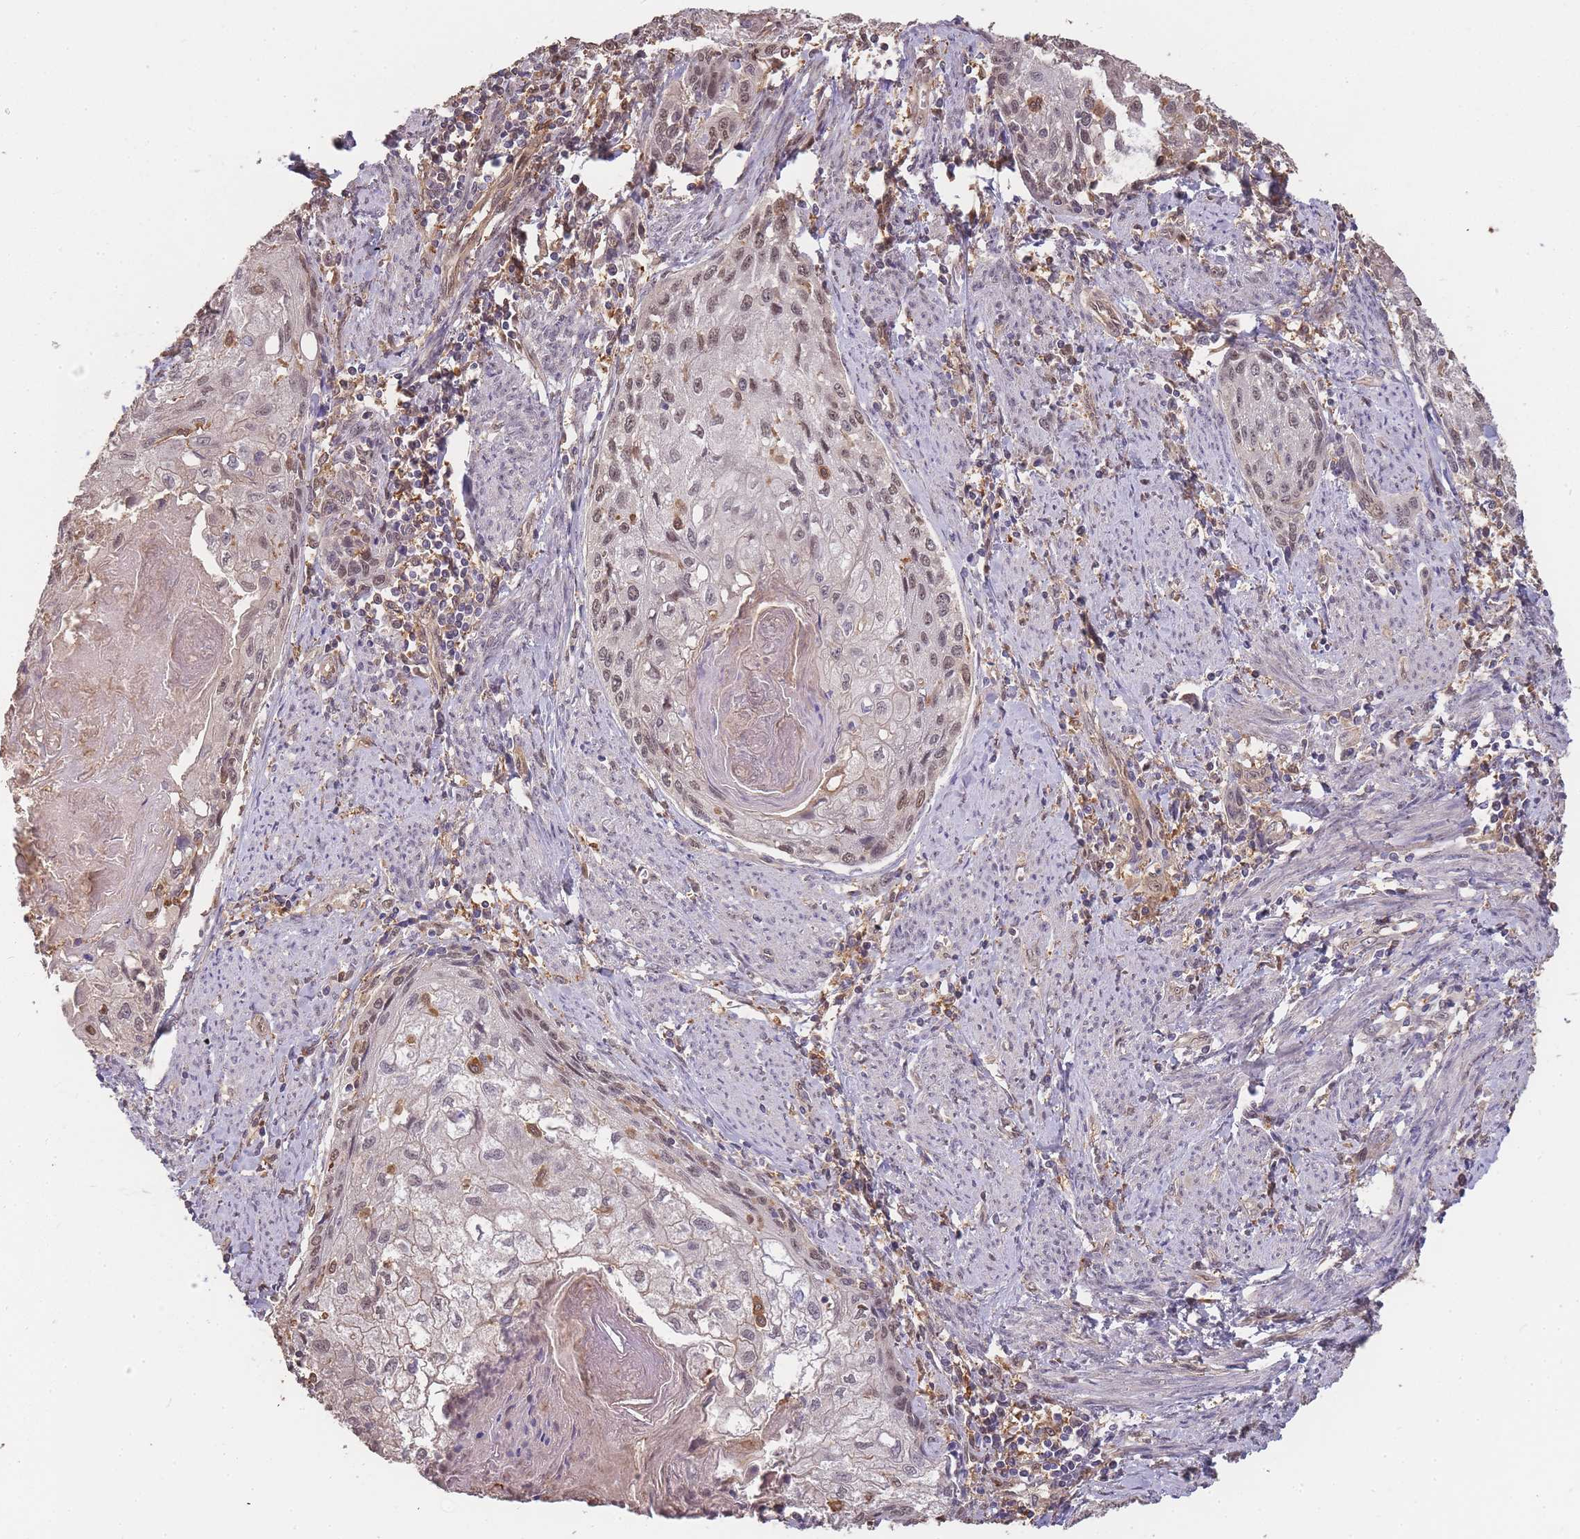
{"staining": {"intensity": "weak", "quantity": "25%-75%", "location": "nuclear"}, "tissue": "cervical cancer", "cell_type": "Tumor cells", "image_type": "cancer", "snomed": [{"axis": "morphology", "description": "Squamous cell carcinoma, NOS"}, {"axis": "topography", "description": "Cervix"}], "caption": "Cervical cancer (squamous cell carcinoma) tissue shows weak nuclear expression in about 25%-75% of tumor cells", "gene": "CDKN2AIPNL", "patient": {"sex": "female", "age": 67}}